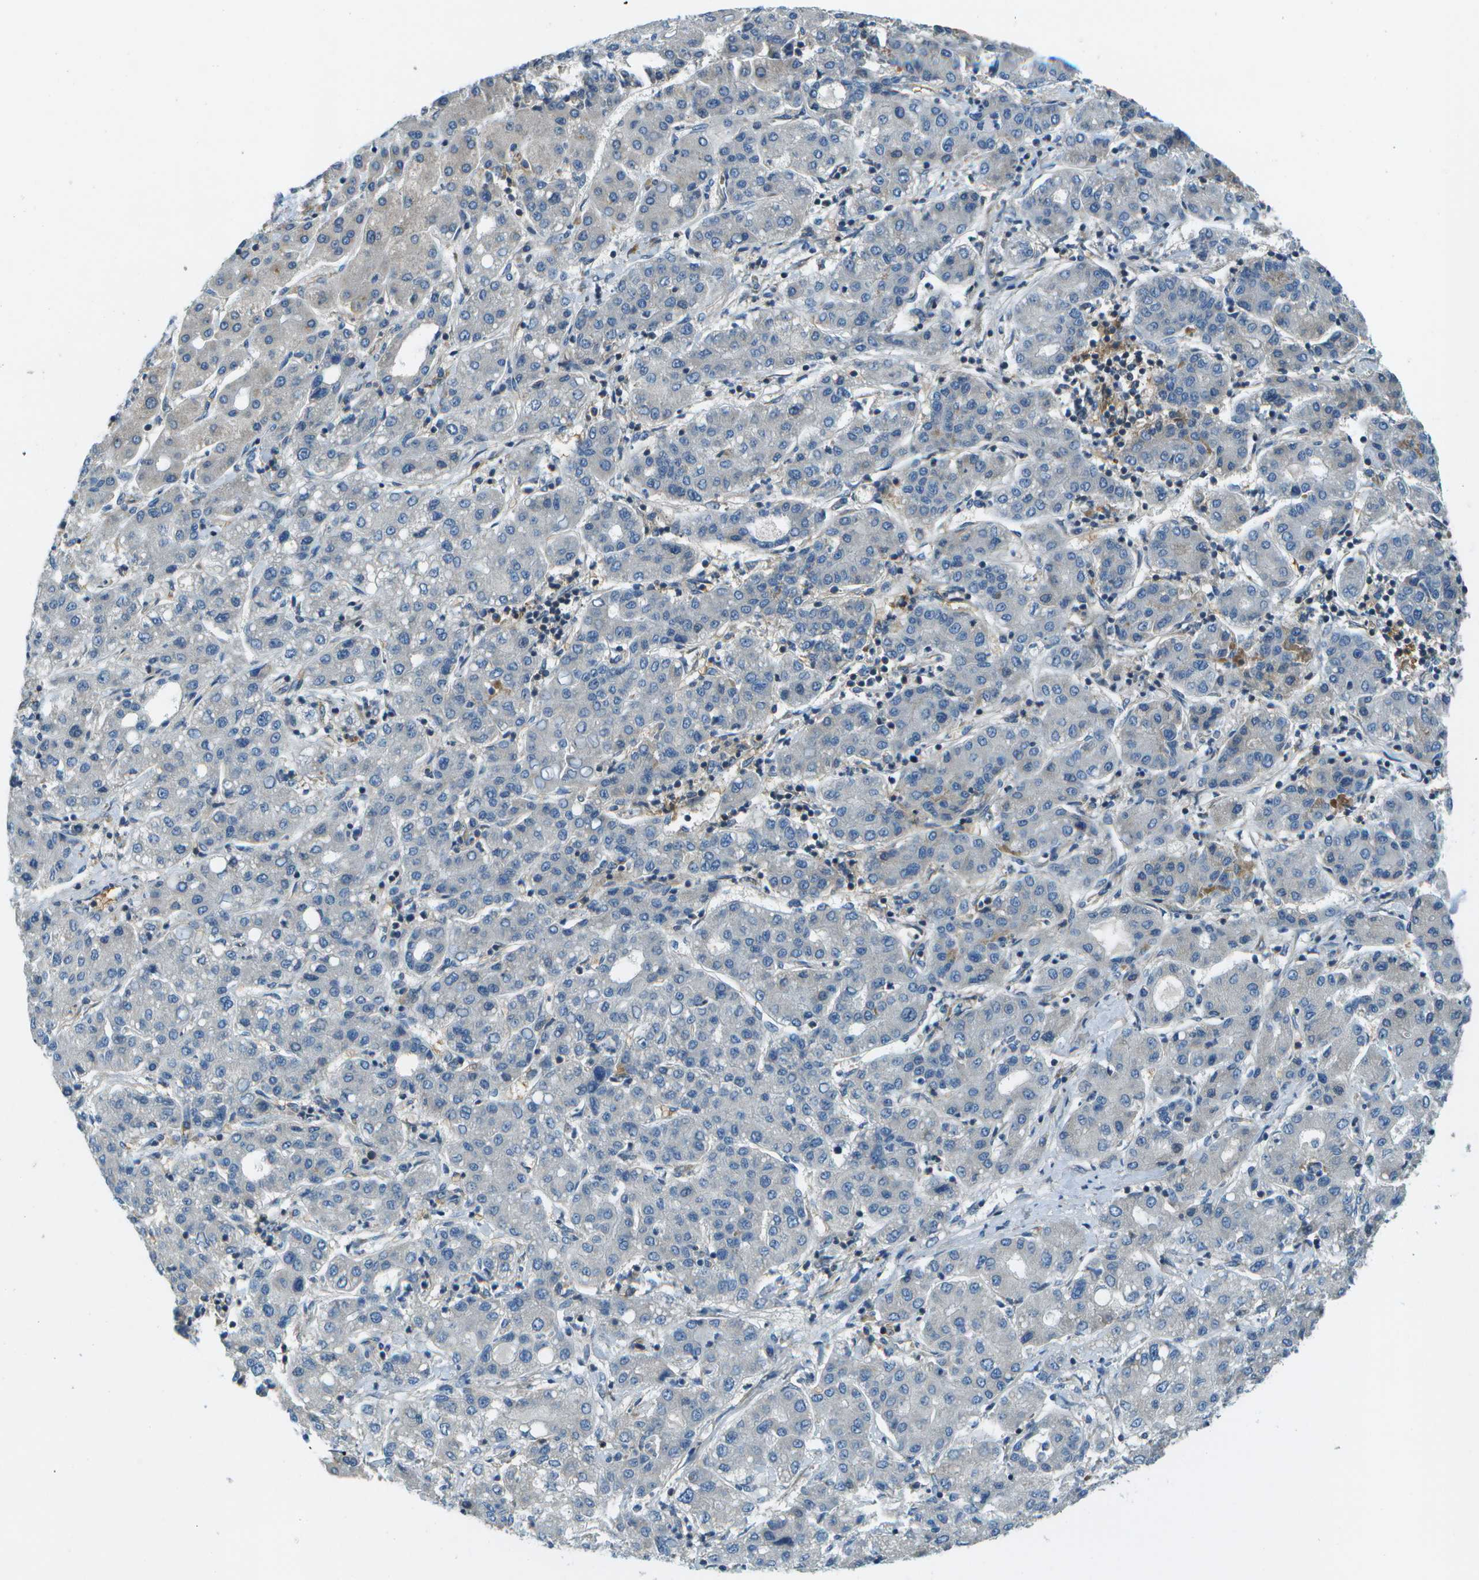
{"staining": {"intensity": "negative", "quantity": "none", "location": "none"}, "tissue": "liver cancer", "cell_type": "Tumor cells", "image_type": "cancer", "snomed": [{"axis": "morphology", "description": "Carcinoma, Hepatocellular, NOS"}, {"axis": "topography", "description": "Liver"}], "caption": "Tumor cells show no significant protein staining in liver hepatocellular carcinoma.", "gene": "CTIF", "patient": {"sex": "male", "age": 65}}